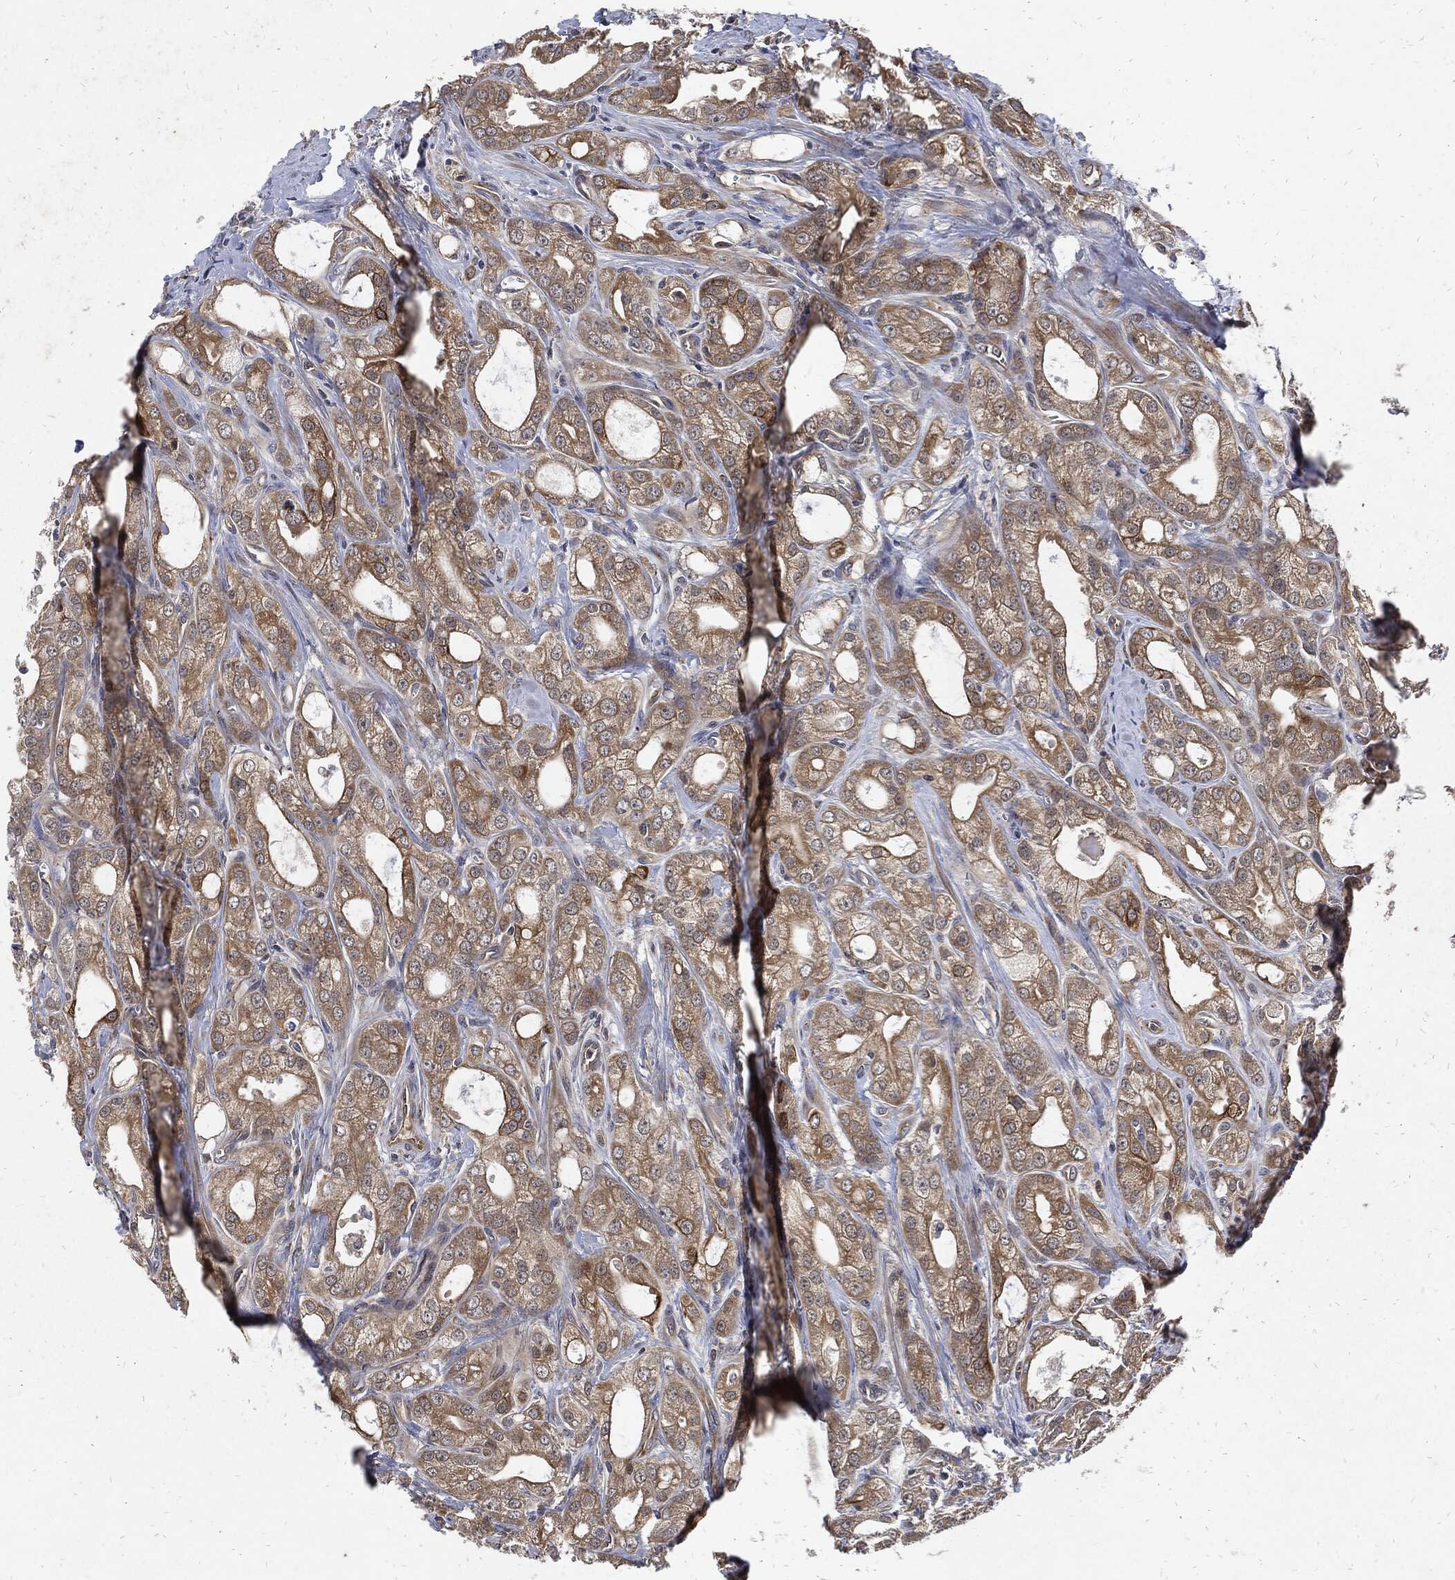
{"staining": {"intensity": "moderate", "quantity": "25%-75%", "location": "cytoplasmic/membranous"}, "tissue": "prostate cancer", "cell_type": "Tumor cells", "image_type": "cancer", "snomed": [{"axis": "morphology", "description": "Adenocarcinoma, NOS"}, {"axis": "morphology", "description": "Adenocarcinoma, High grade"}, {"axis": "topography", "description": "Prostate"}], "caption": "DAB (3,3'-diaminobenzidine) immunohistochemical staining of prostate cancer (adenocarcinoma) reveals moderate cytoplasmic/membranous protein expression in approximately 25%-75% of tumor cells. (DAB IHC, brown staining for protein, blue staining for nuclei).", "gene": "DCTN1", "patient": {"sex": "male", "age": 70}}